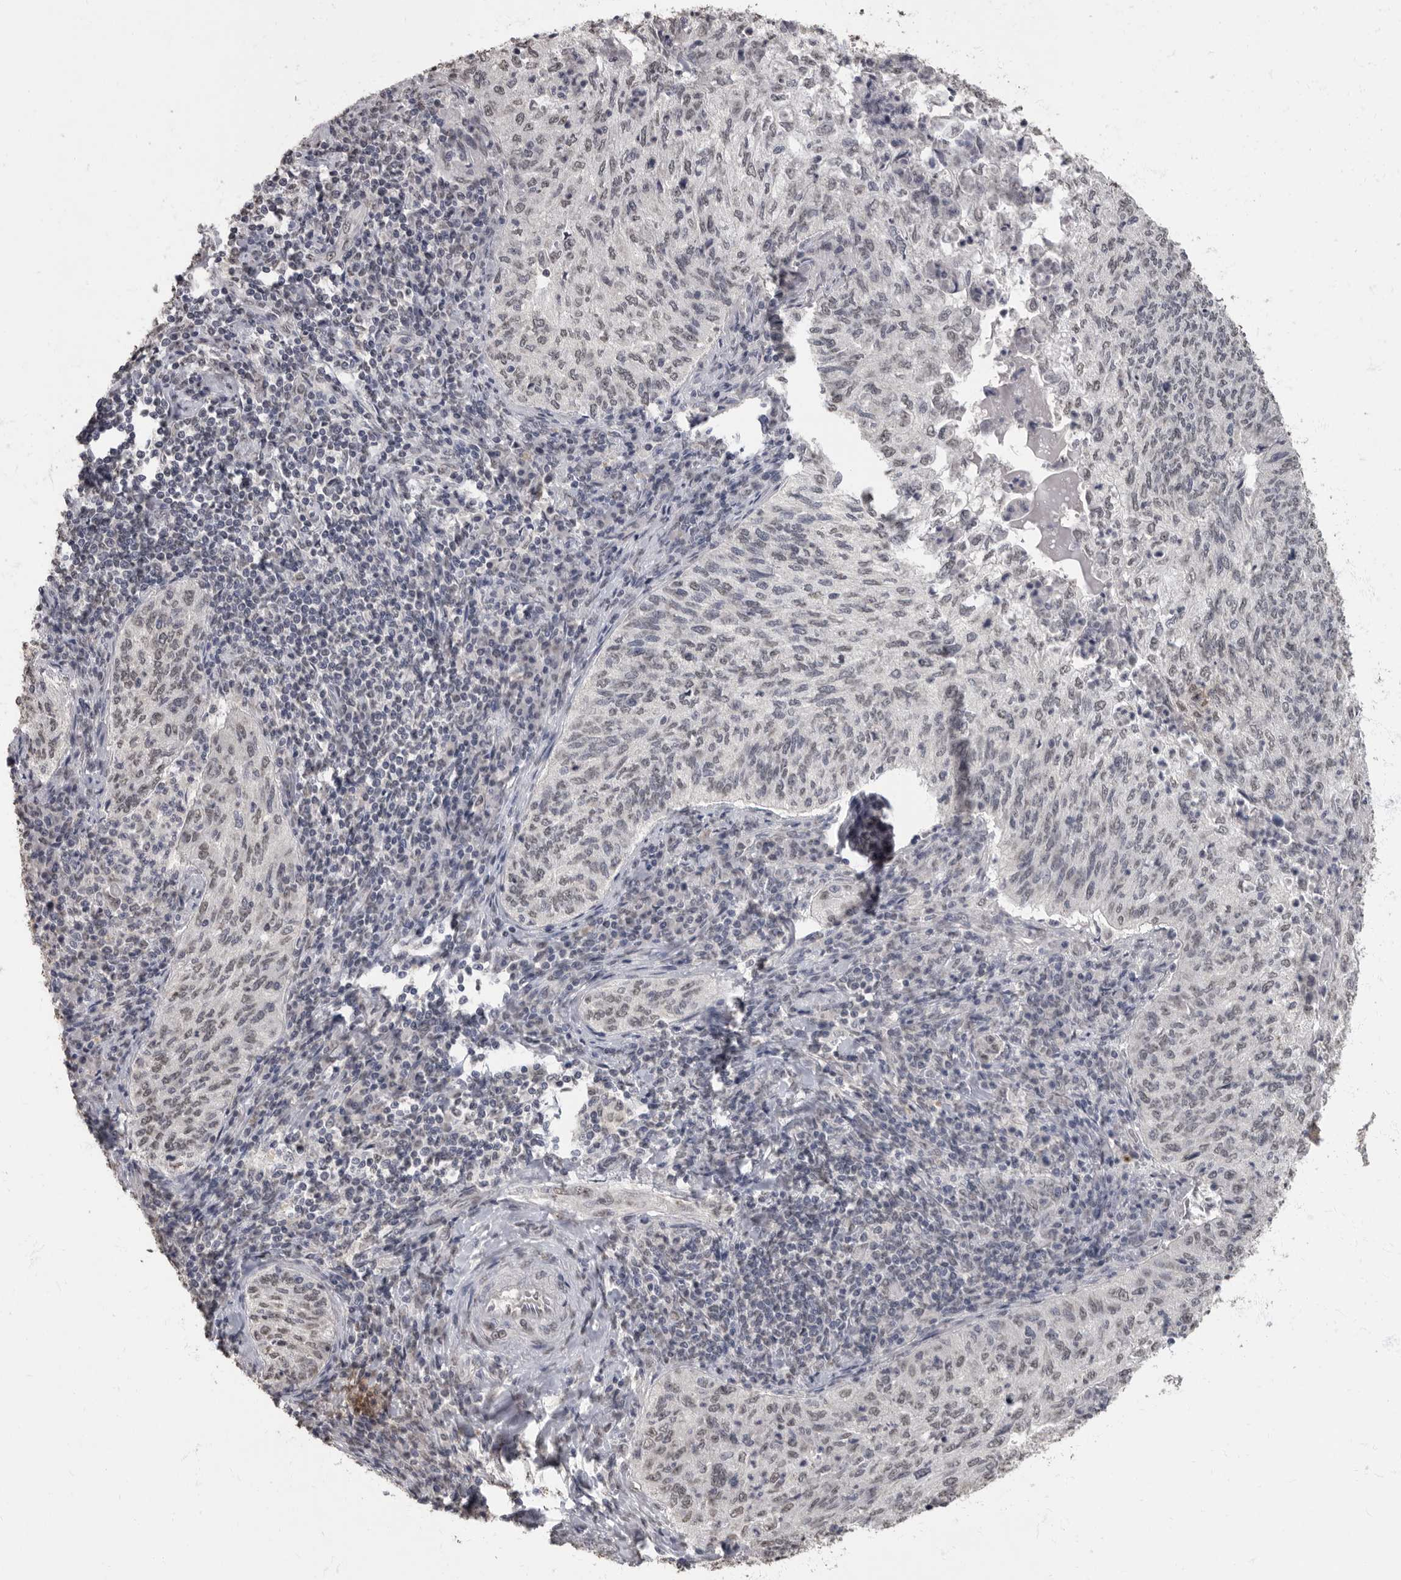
{"staining": {"intensity": "weak", "quantity": "<25%", "location": "nuclear"}, "tissue": "cervical cancer", "cell_type": "Tumor cells", "image_type": "cancer", "snomed": [{"axis": "morphology", "description": "Squamous cell carcinoma, NOS"}, {"axis": "topography", "description": "Cervix"}], "caption": "Human squamous cell carcinoma (cervical) stained for a protein using IHC exhibits no expression in tumor cells.", "gene": "NBL1", "patient": {"sex": "female", "age": 30}}